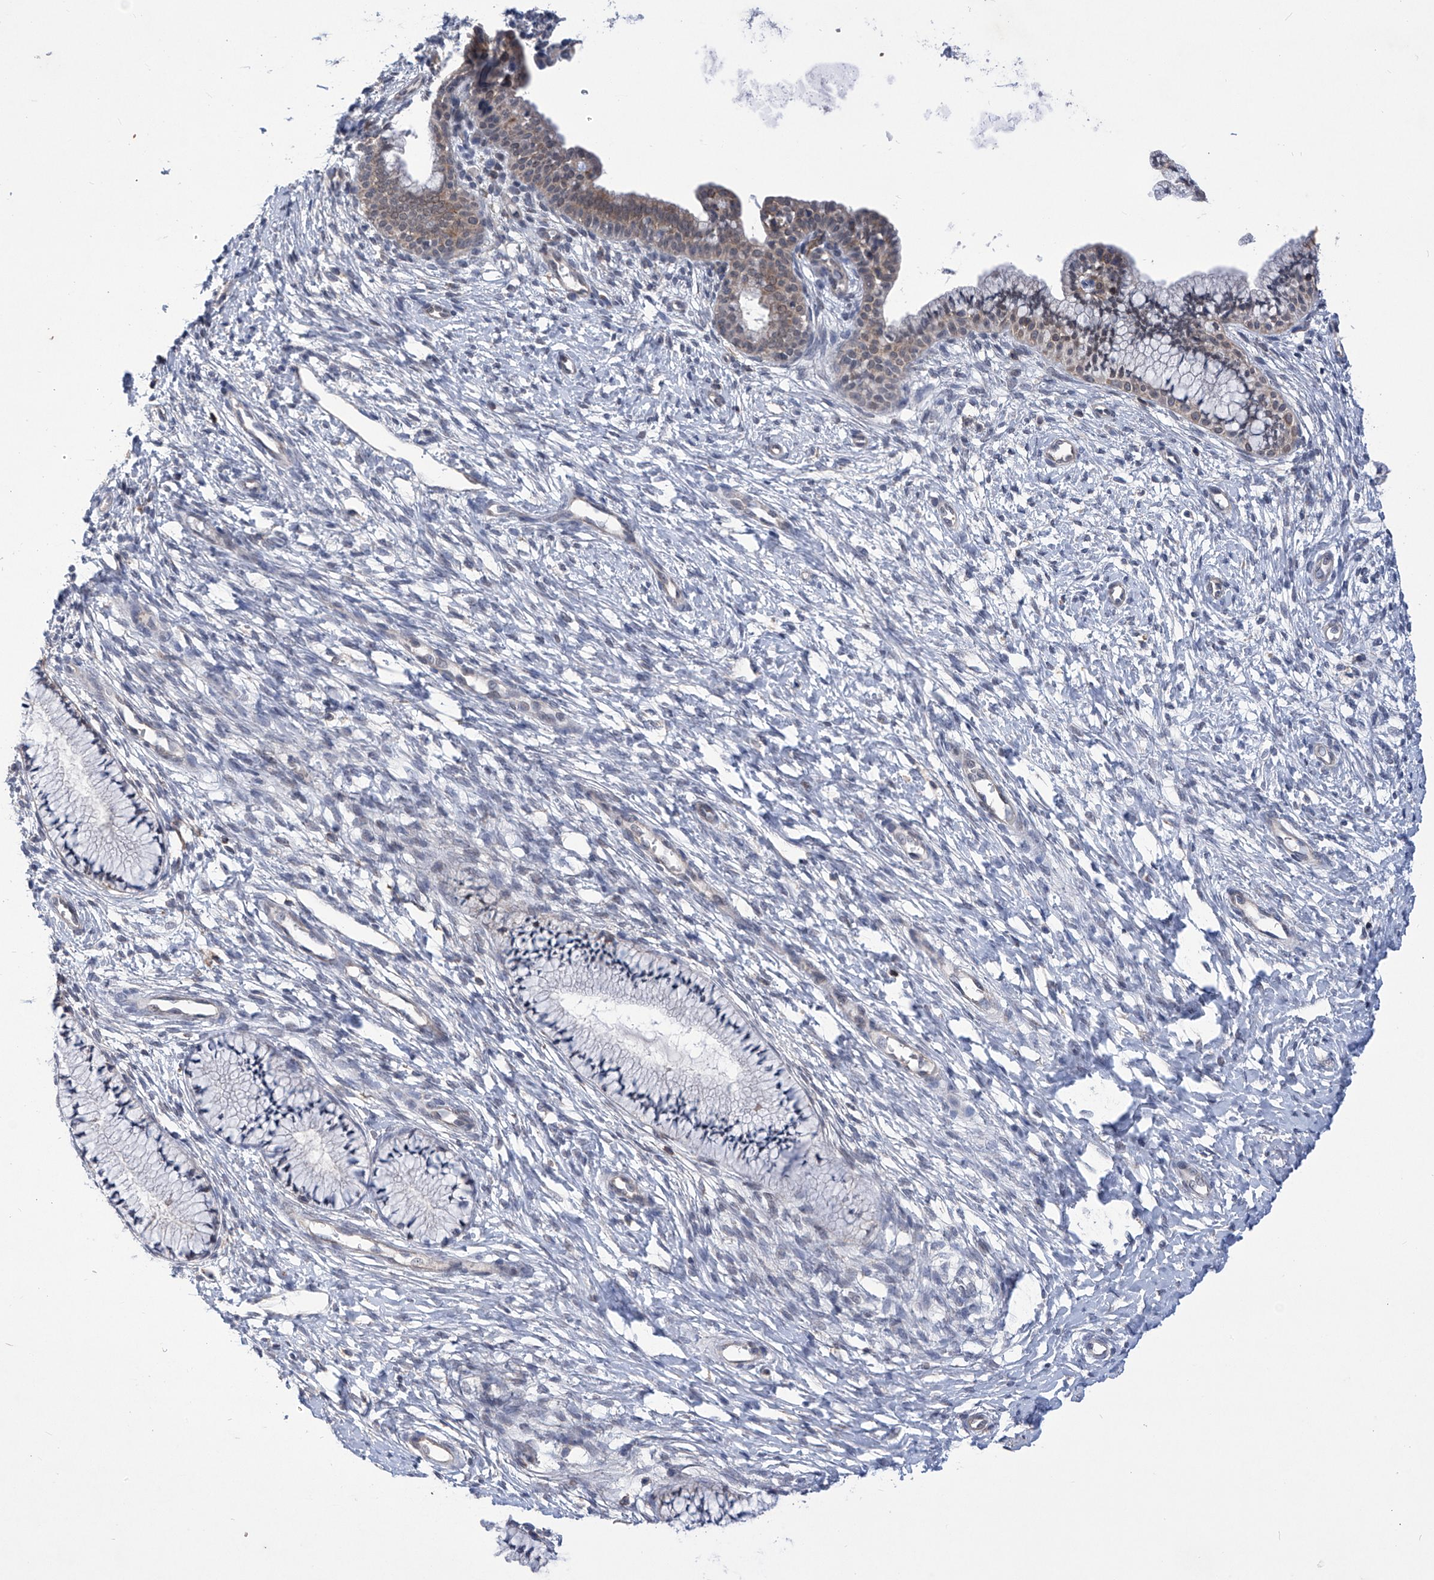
{"staining": {"intensity": "weak", "quantity": "25%-75%", "location": "cytoplasmic/membranous"}, "tissue": "cervix", "cell_type": "Glandular cells", "image_type": "normal", "snomed": [{"axis": "morphology", "description": "Normal tissue, NOS"}, {"axis": "topography", "description": "Cervix"}], "caption": "Glandular cells demonstrate low levels of weak cytoplasmic/membranous expression in about 25%-75% of cells in unremarkable human cervix. The staining was performed using DAB (3,3'-diaminobenzidine) to visualize the protein expression in brown, while the nuclei were stained in blue with hematoxylin (Magnification: 20x).", "gene": "KIFC2", "patient": {"sex": "female", "age": 36}}